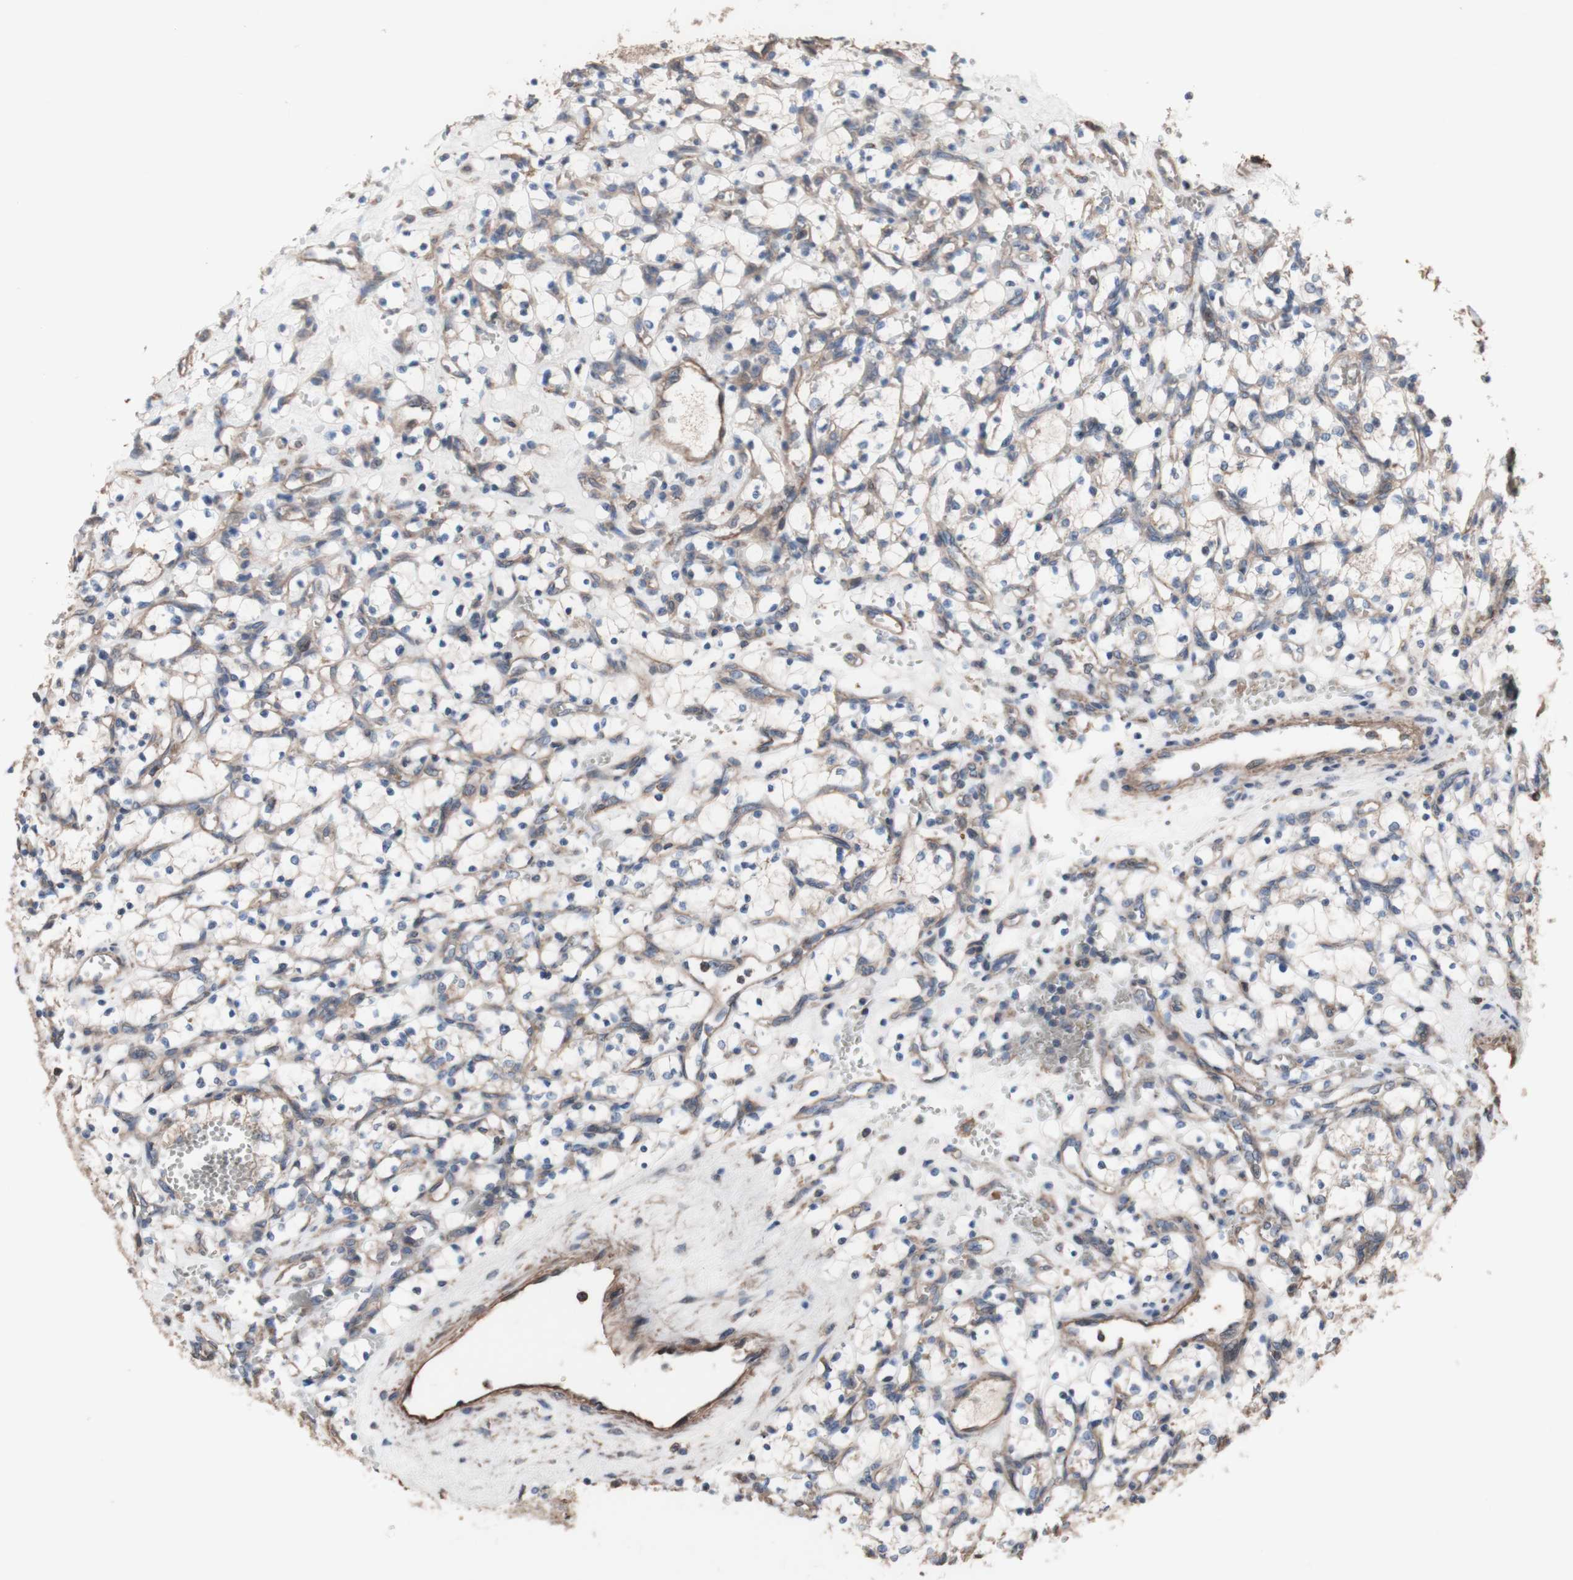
{"staining": {"intensity": "weak", "quantity": ">75%", "location": "cytoplasmic/membranous"}, "tissue": "renal cancer", "cell_type": "Tumor cells", "image_type": "cancer", "snomed": [{"axis": "morphology", "description": "Adenocarcinoma, NOS"}, {"axis": "topography", "description": "Kidney"}], "caption": "Renal cancer (adenocarcinoma) tissue exhibits weak cytoplasmic/membranous expression in about >75% of tumor cells, visualized by immunohistochemistry. (DAB (3,3'-diaminobenzidine) IHC with brightfield microscopy, high magnification).", "gene": "COPB1", "patient": {"sex": "female", "age": 69}}